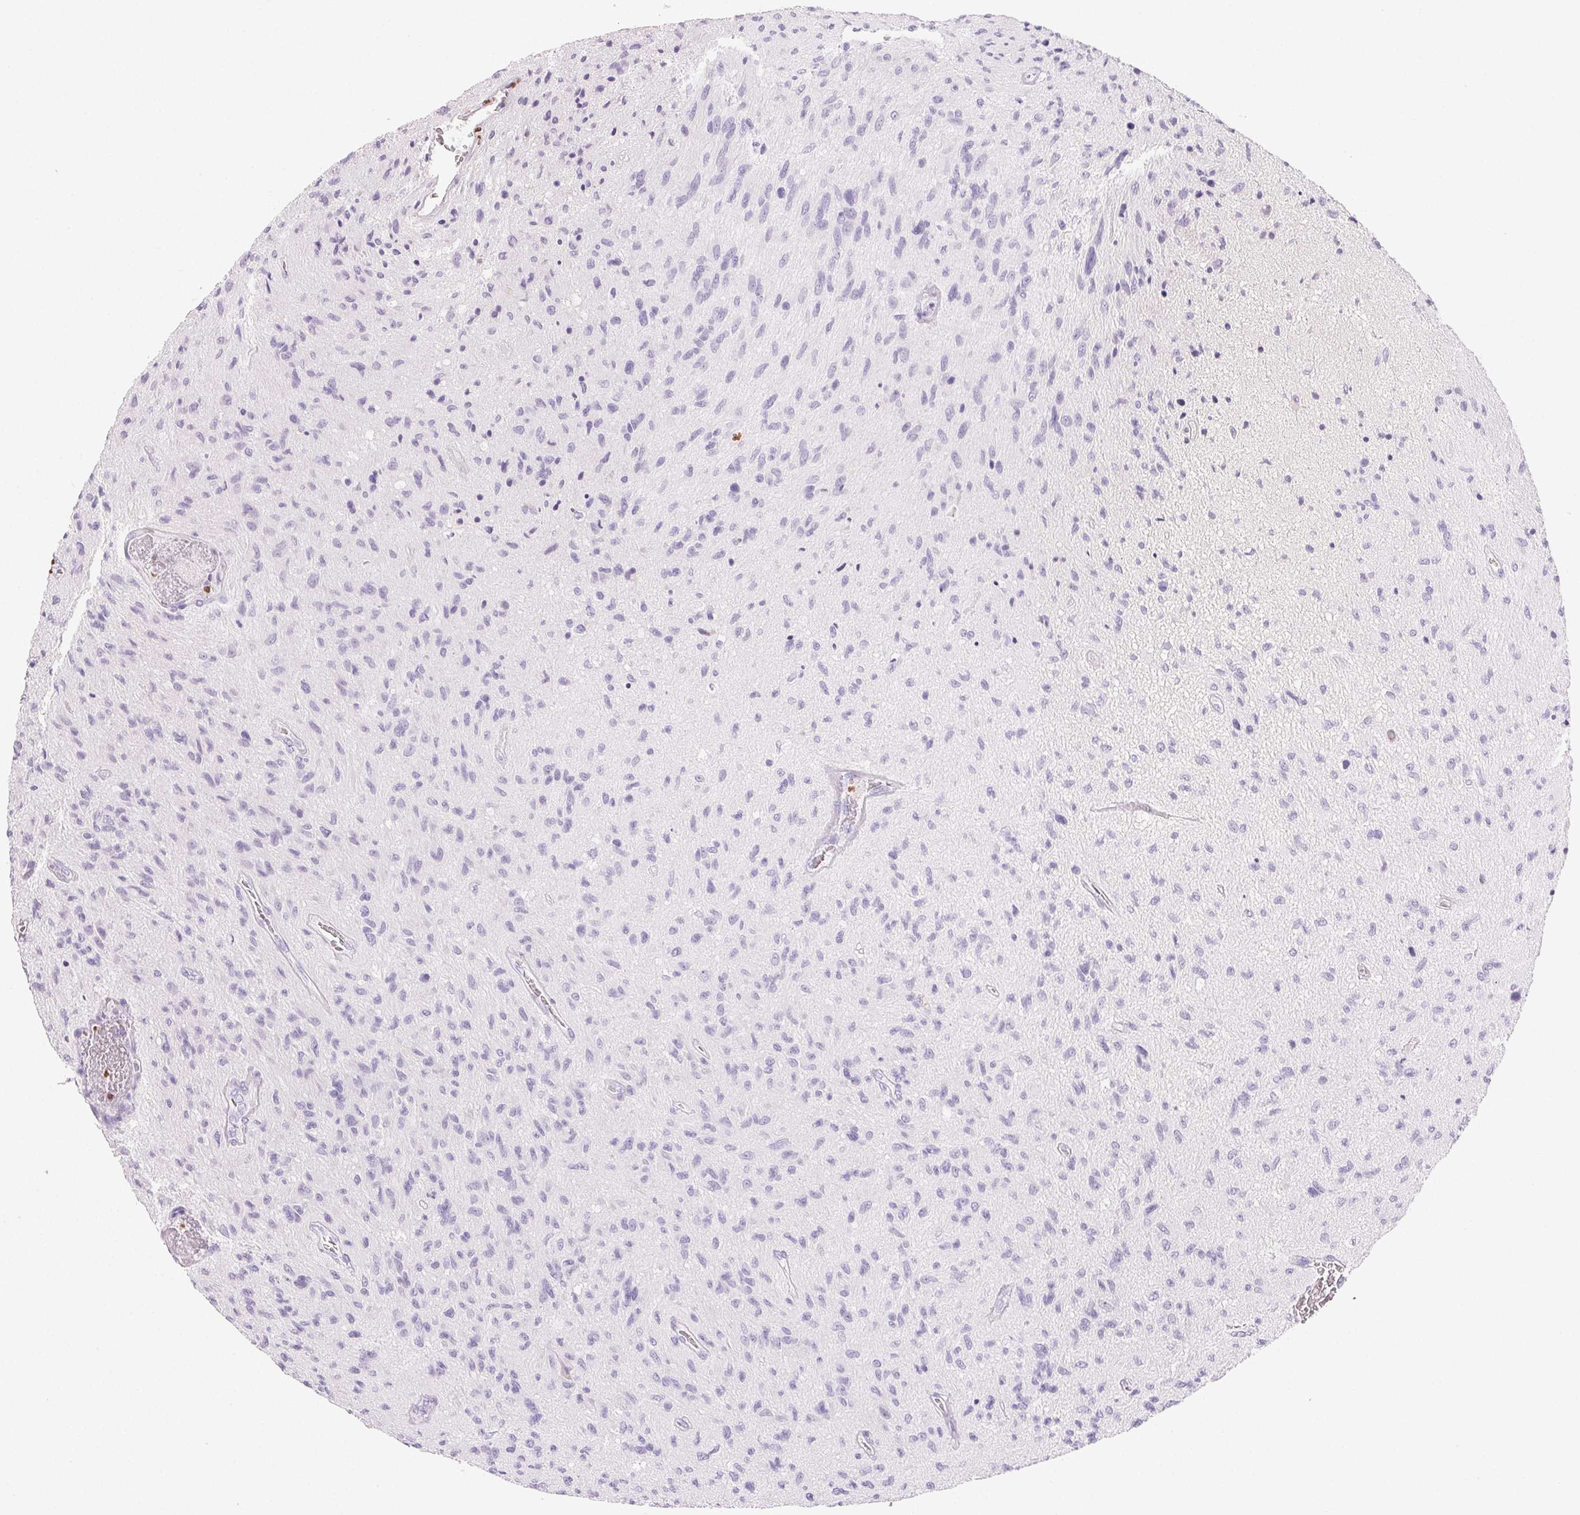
{"staining": {"intensity": "negative", "quantity": "none", "location": "none"}, "tissue": "glioma", "cell_type": "Tumor cells", "image_type": "cancer", "snomed": [{"axis": "morphology", "description": "Glioma, malignant, High grade"}, {"axis": "topography", "description": "Brain"}], "caption": "Malignant glioma (high-grade) was stained to show a protein in brown. There is no significant expression in tumor cells.", "gene": "PADI4", "patient": {"sex": "male", "age": 54}}